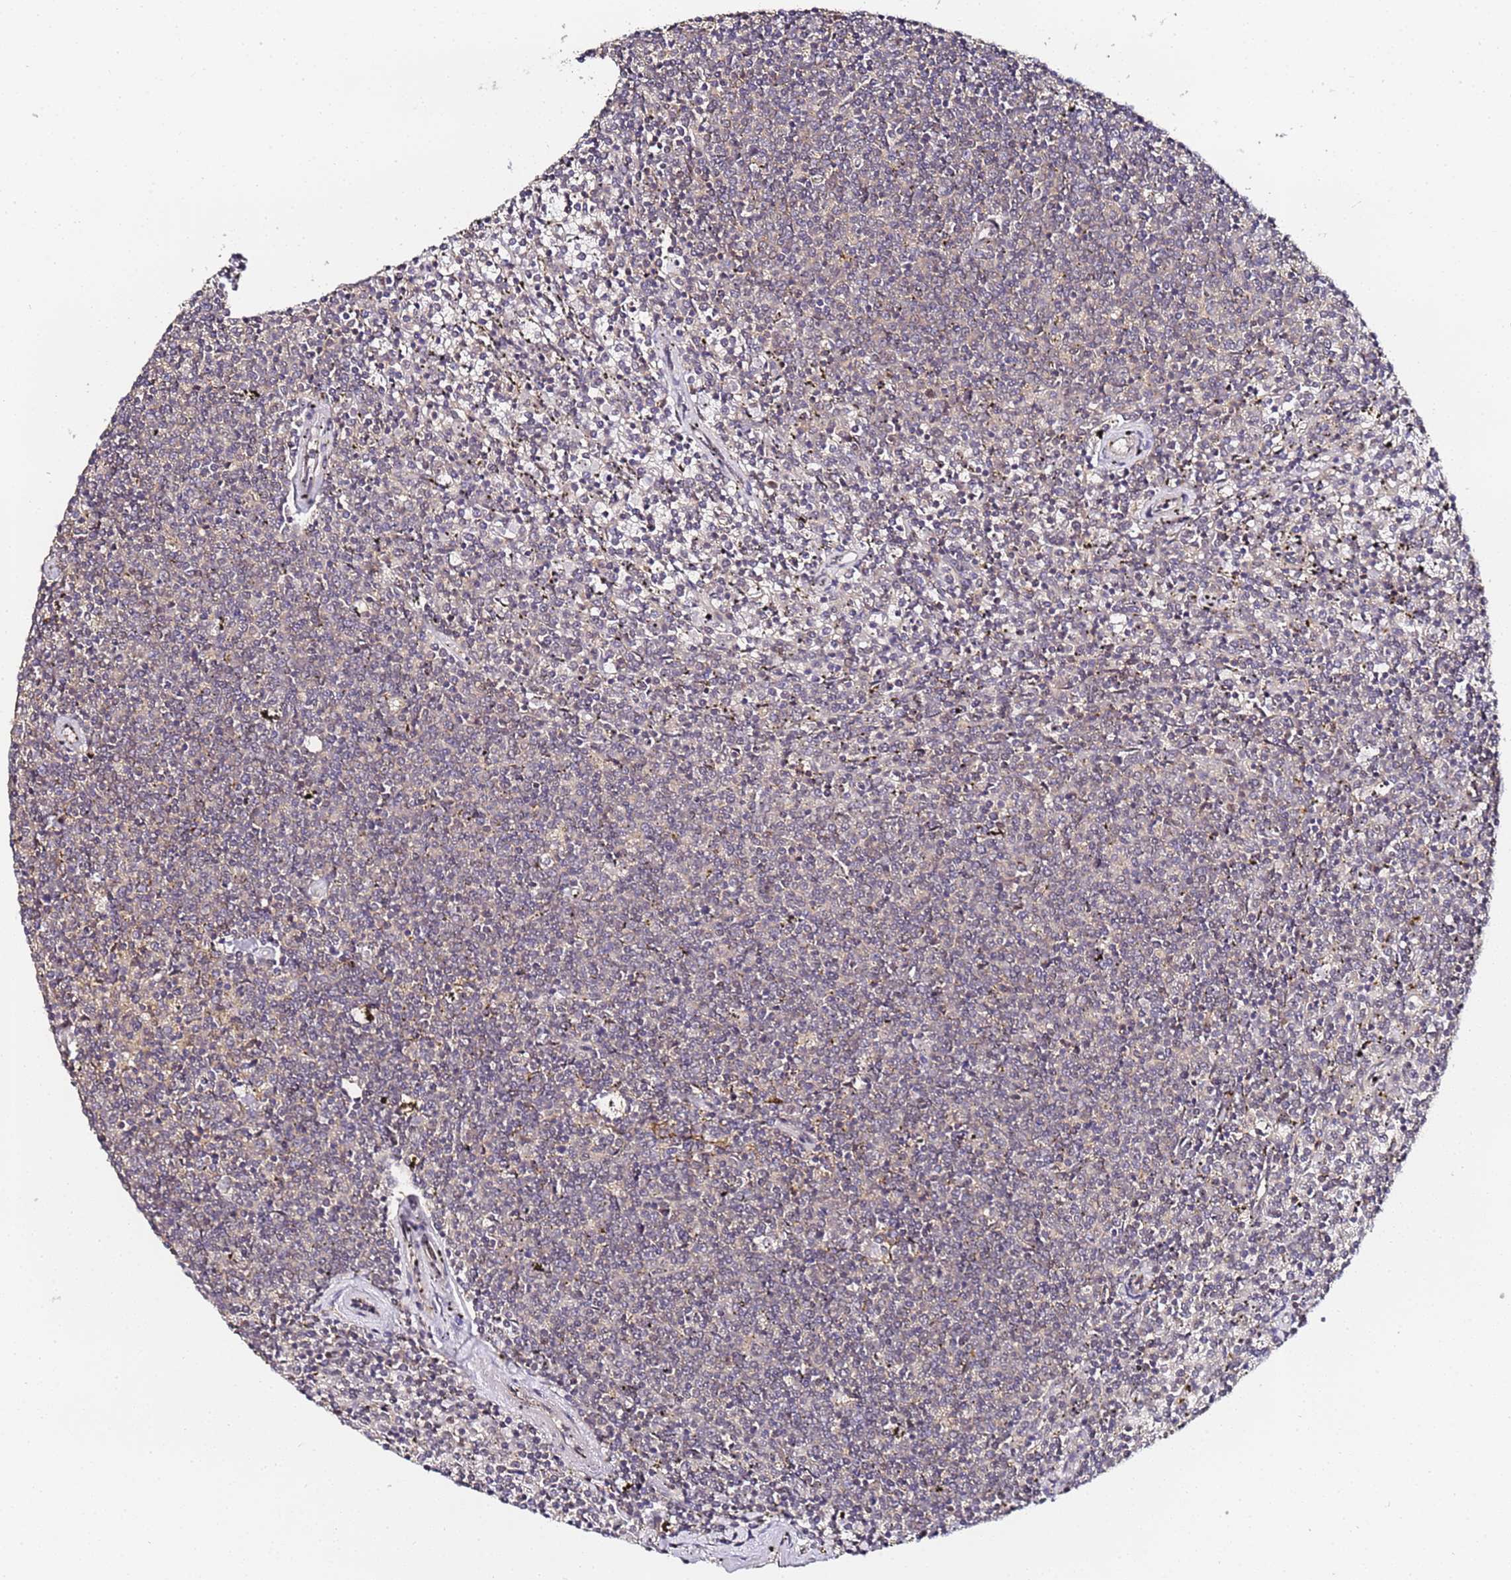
{"staining": {"intensity": "negative", "quantity": "none", "location": "none"}, "tissue": "lymphoma", "cell_type": "Tumor cells", "image_type": "cancer", "snomed": [{"axis": "morphology", "description": "Malignant lymphoma, non-Hodgkin's type, Low grade"}, {"axis": "topography", "description": "Spleen"}], "caption": "Tumor cells show no significant protein expression in lymphoma. Brightfield microscopy of immunohistochemistry (IHC) stained with DAB (brown) and hematoxylin (blue), captured at high magnification.", "gene": "LSM3", "patient": {"sex": "female", "age": 50}}